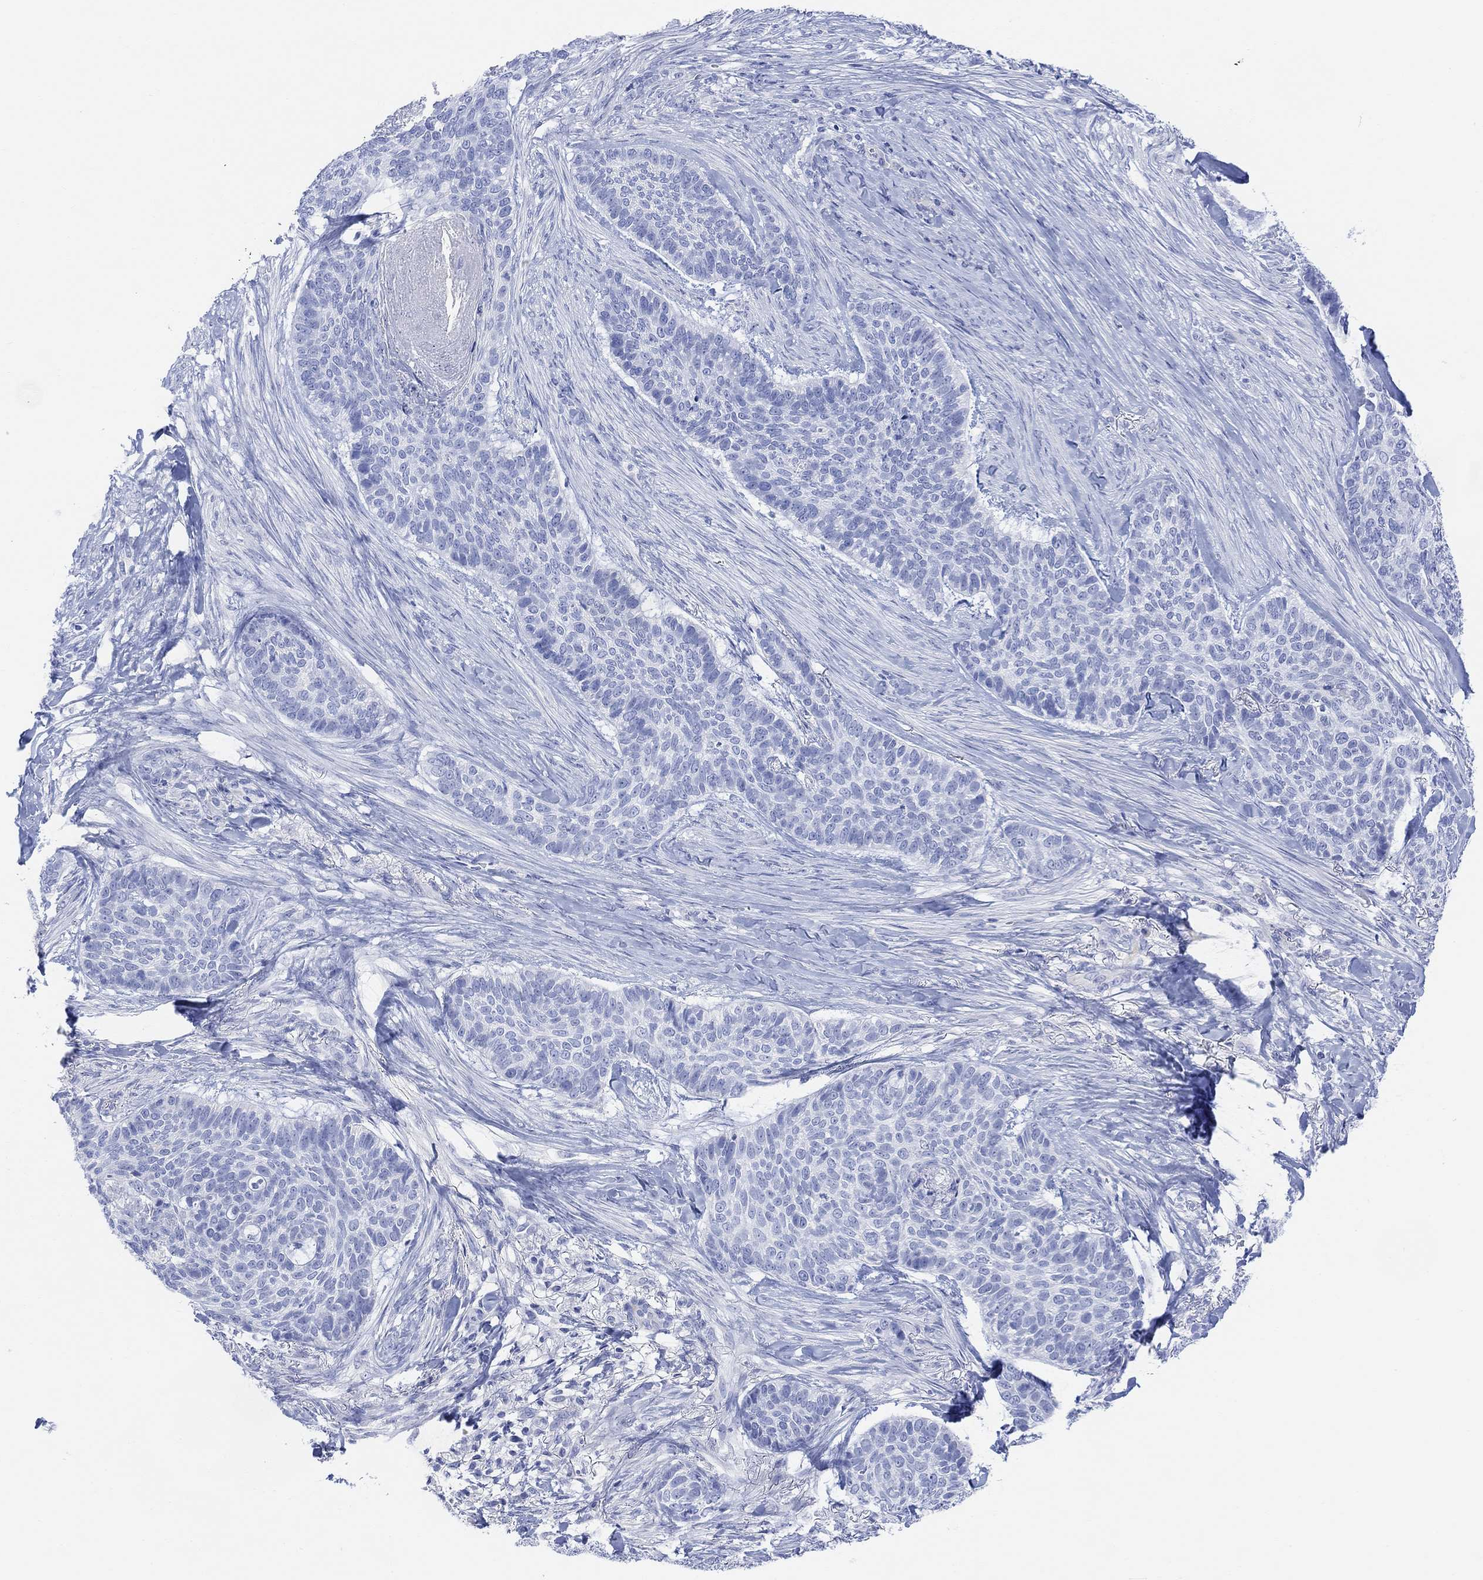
{"staining": {"intensity": "negative", "quantity": "none", "location": "none"}, "tissue": "skin cancer", "cell_type": "Tumor cells", "image_type": "cancer", "snomed": [{"axis": "morphology", "description": "Basal cell carcinoma"}, {"axis": "topography", "description": "Skin"}], "caption": "Tumor cells show no significant positivity in skin cancer (basal cell carcinoma).", "gene": "GNG13", "patient": {"sex": "female", "age": 69}}